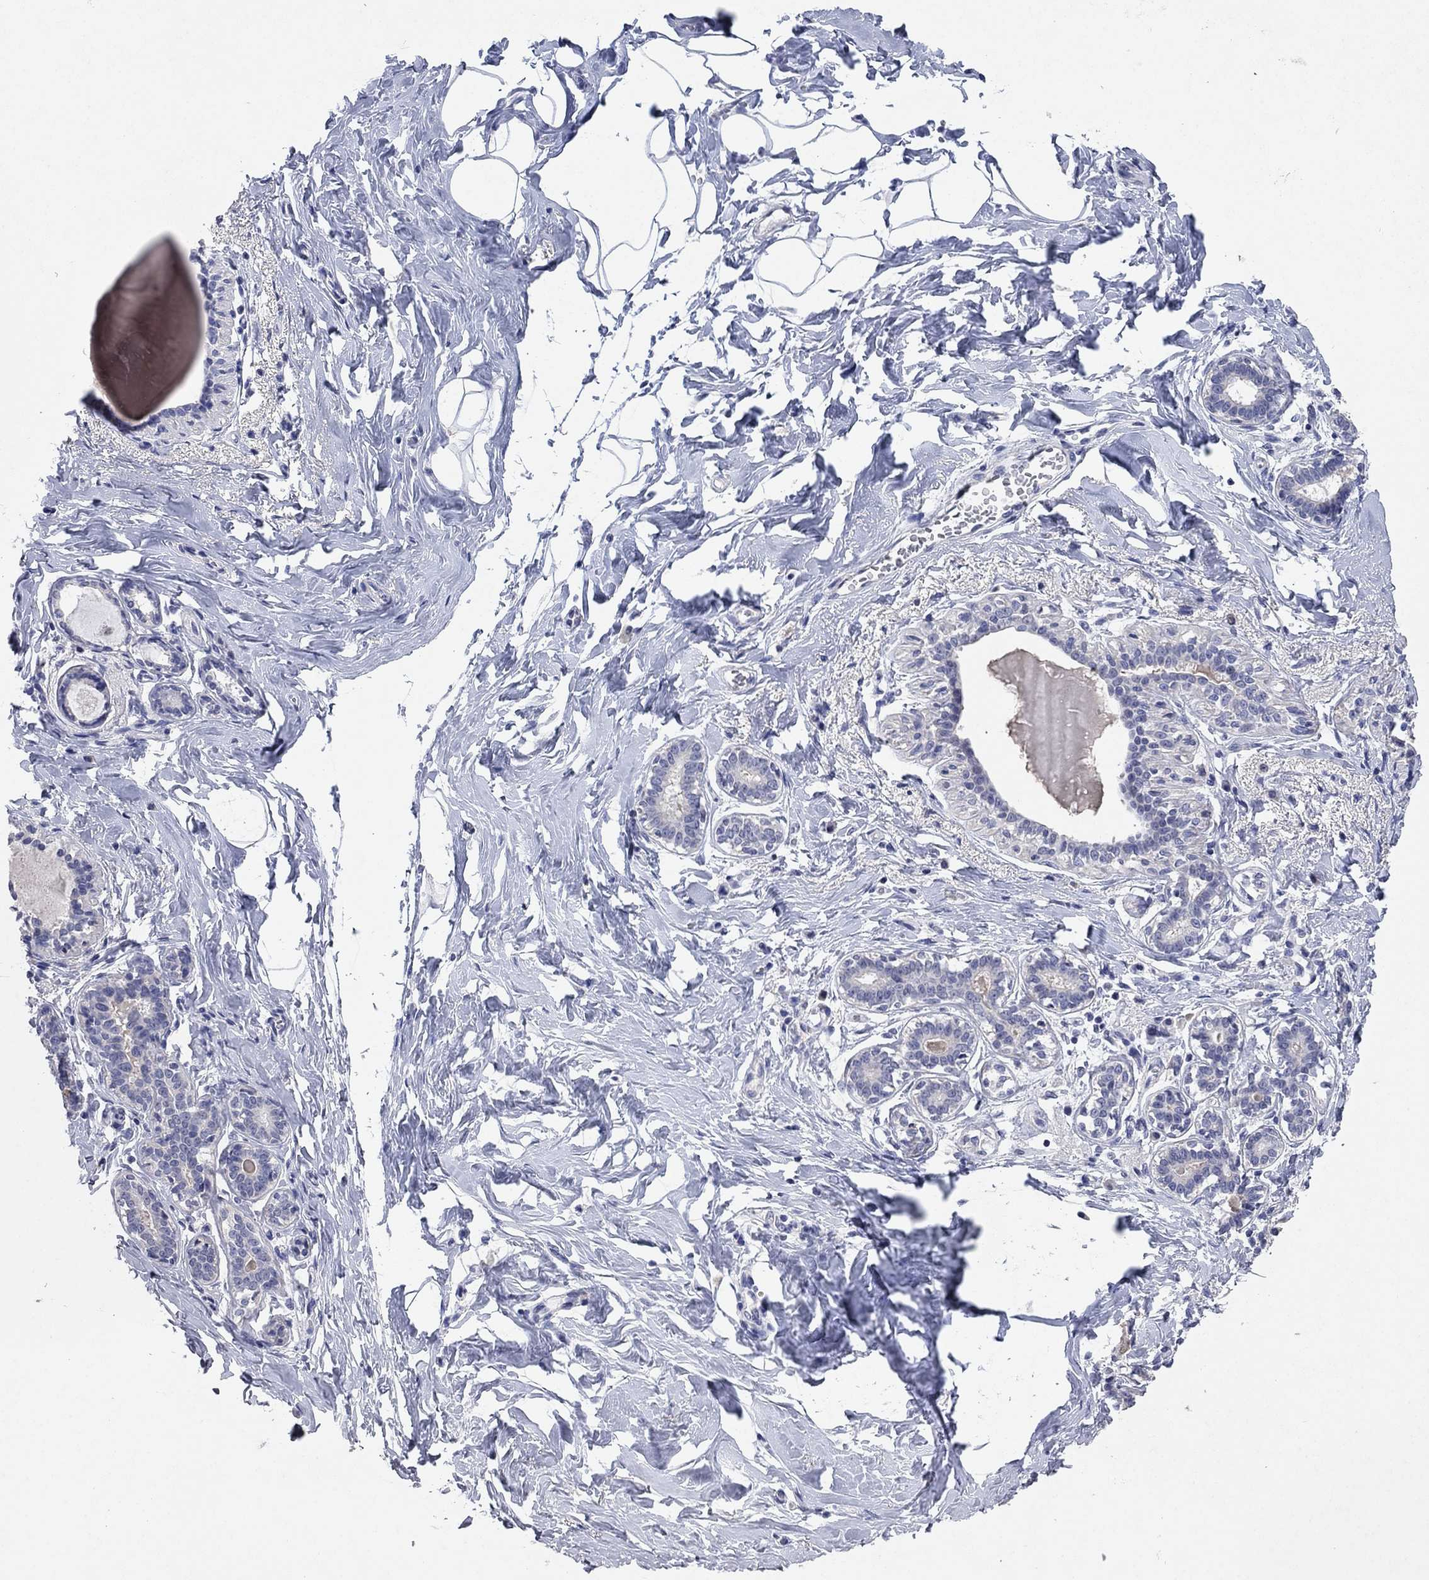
{"staining": {"intensity": "negative", "quantity": "none", "location": "none"}, "tissue": "breast", "cell_type": "Adipocytes", "image_type": "normal", "snomed": [{"axis": "morphology", "description": "Normal tissue, NOS"}, {"axis": "morphology", "description": "Lobular carcinoma, in situ"}, {"axis": "topography", "description": "Breast"}], "caption": "Immunohistochemistry histopathology image of normal breast: breast stained with DAB (3,3'-diaminobenzidine) reveals no significant protein expression in adipocytes.", "gene": "MMP13", "patient": {"sex": "female", "age": 35}}